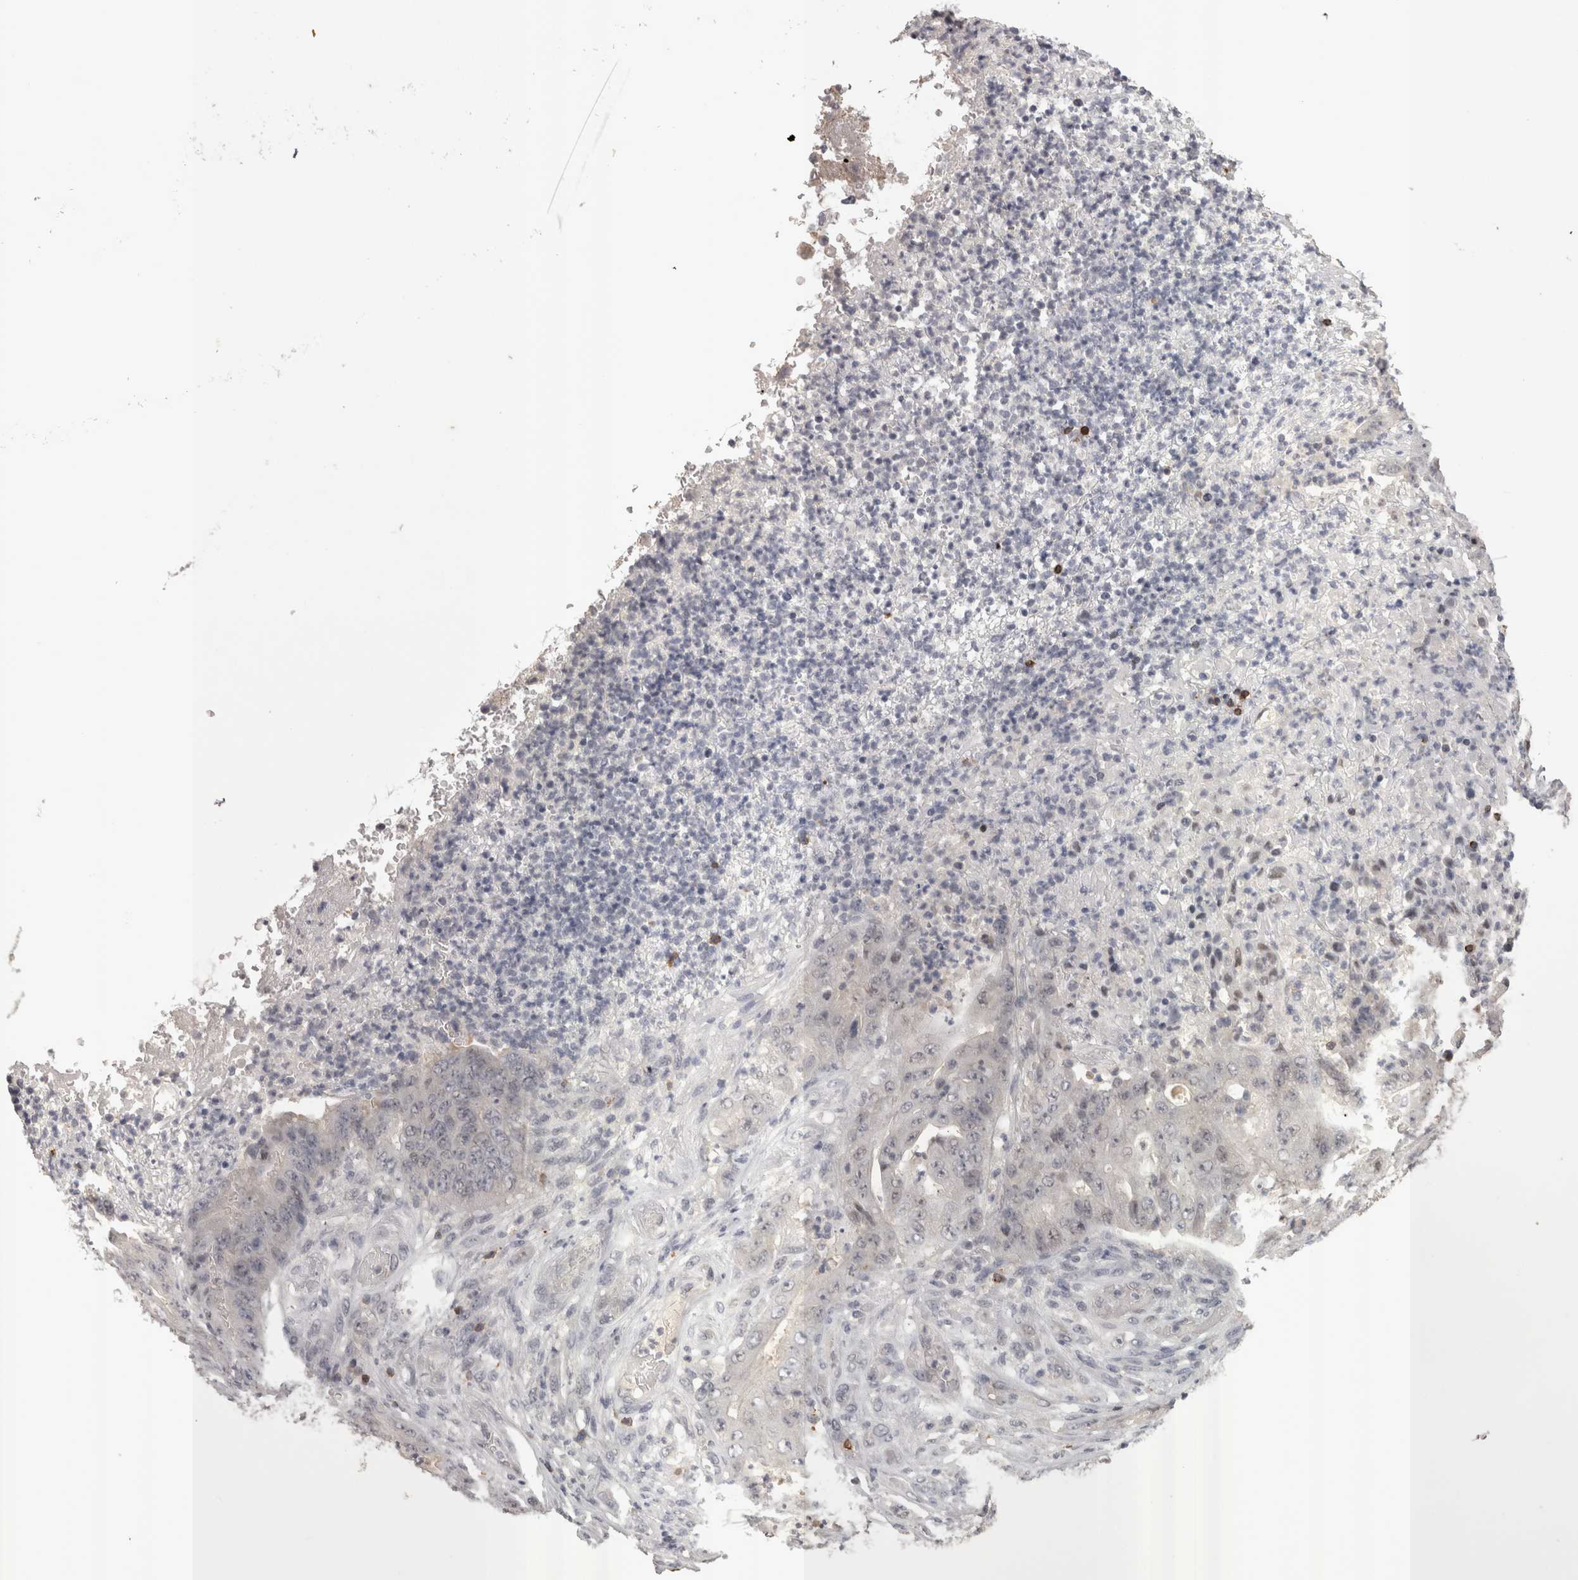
{"staining": {"intensity": "negative", "quantity": "none", "location": "none"}, "tissue": "stomach cancer", "cell_type": "Tumor cells", "image_type": "cancer", "snomed": [{"axis": "morphology", "description": "Adenocarcinoma, NOS"}, {"axis": "topography", "description": "Stomach"}], "caption": "IHC histopathology image of neoplastic tissue: stomach adenocarcinoma stained with DAB displays no significant protein expression in tumor cells. The staining was performed using DAB (3,3'-diaminobenzidine) to visualize the protein expression in brown, while the nuclei were stained in blue with hematoxylin (Magnification: 20x).", "gene": "SKAP1", "patient": {"sex": "female", "age": 73}}